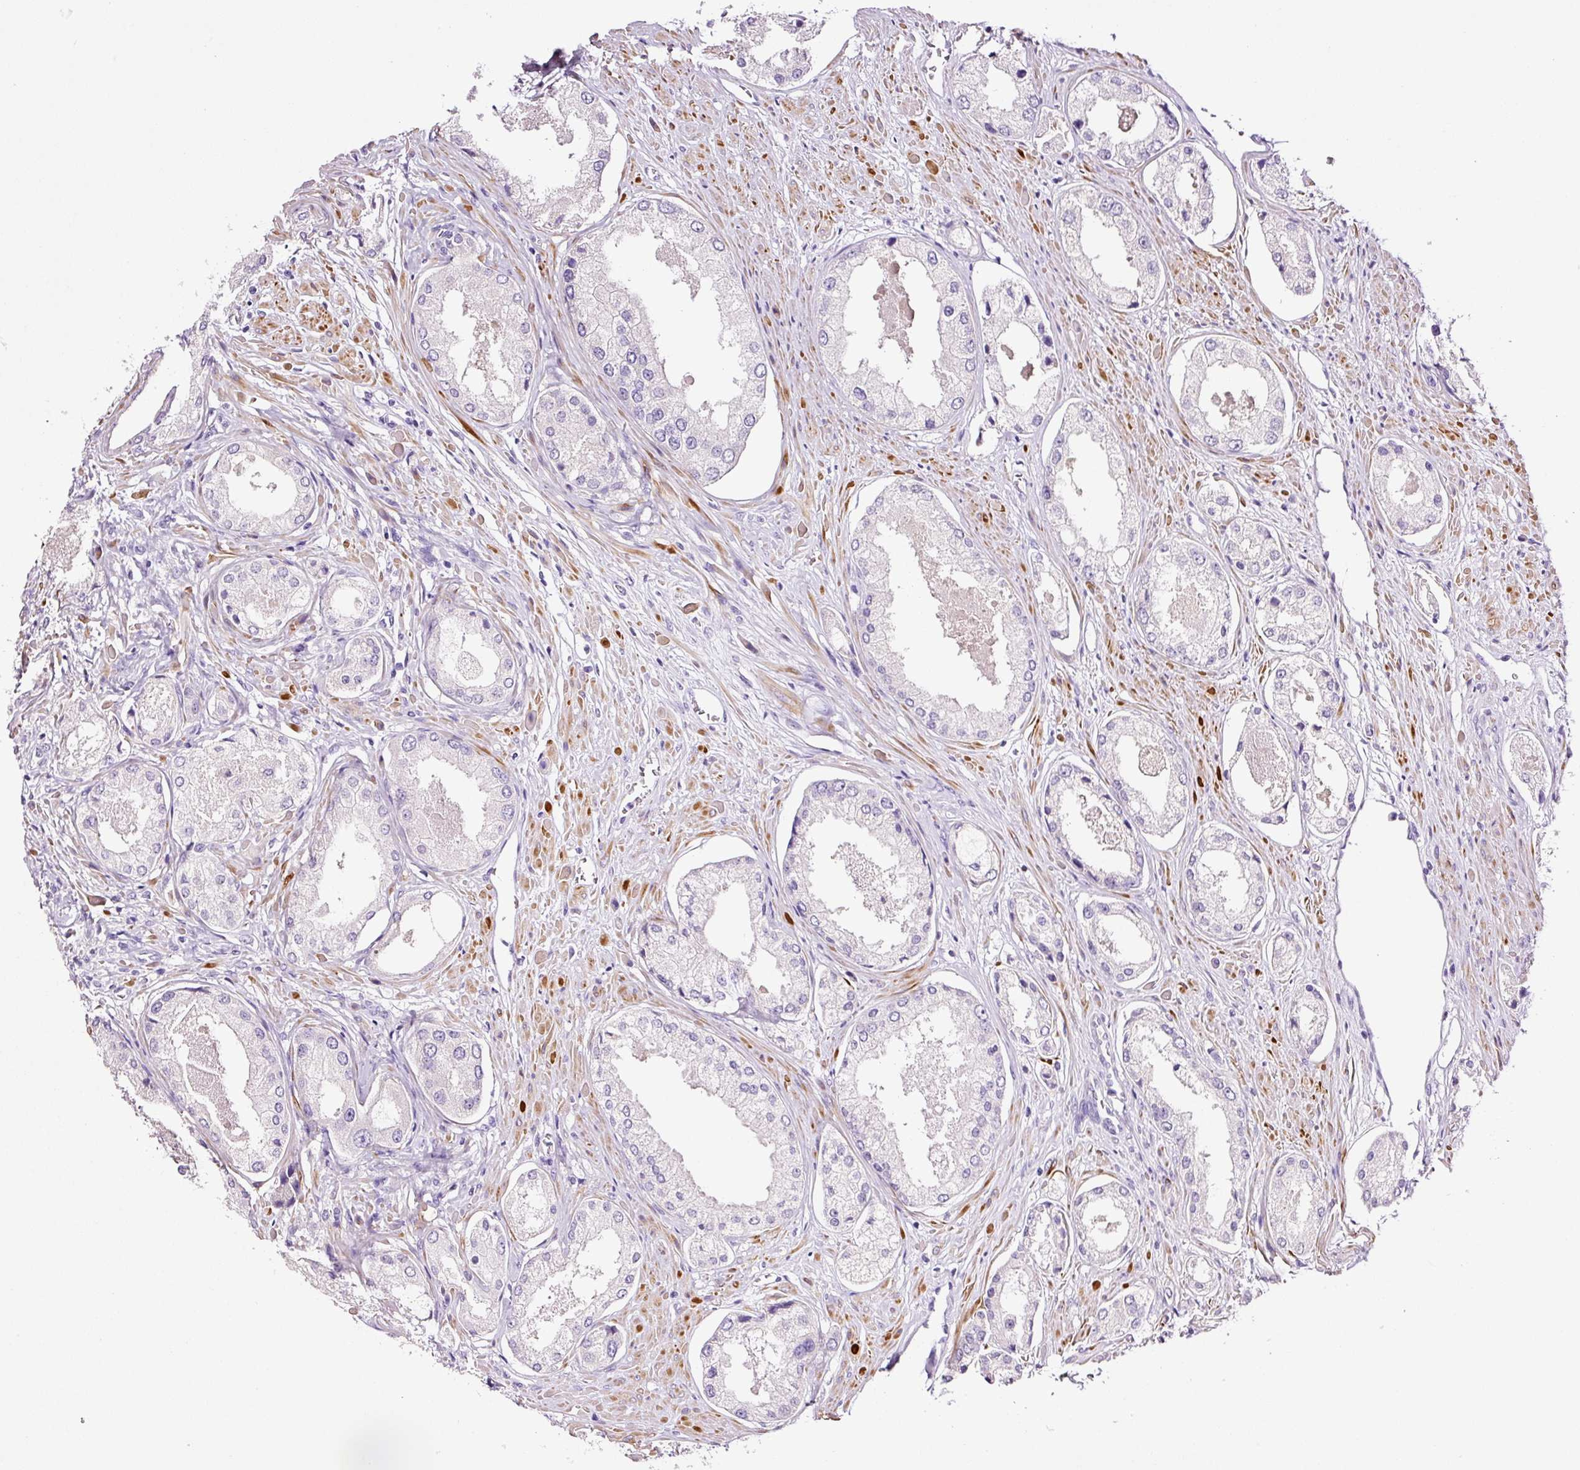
{"staining": {"intensity": "negative", "quantity": "none", "location": "none"}, "tissue": "prostate cancer", "cell_type": "Tumor cells", "image_type": "cancer", "snomed": [{"axis": "morphology", "description": "Adenocarcinoma, Low grade"}, {"axis": "topography", "description": "Prostate"}], "caption": "Micrograph shows no significant protein positivity in tumor cells of prostate cancer (low-grade adenocarcinoma).", "gene": "PAM", "patient": {"sex": "male", "age": 68}}